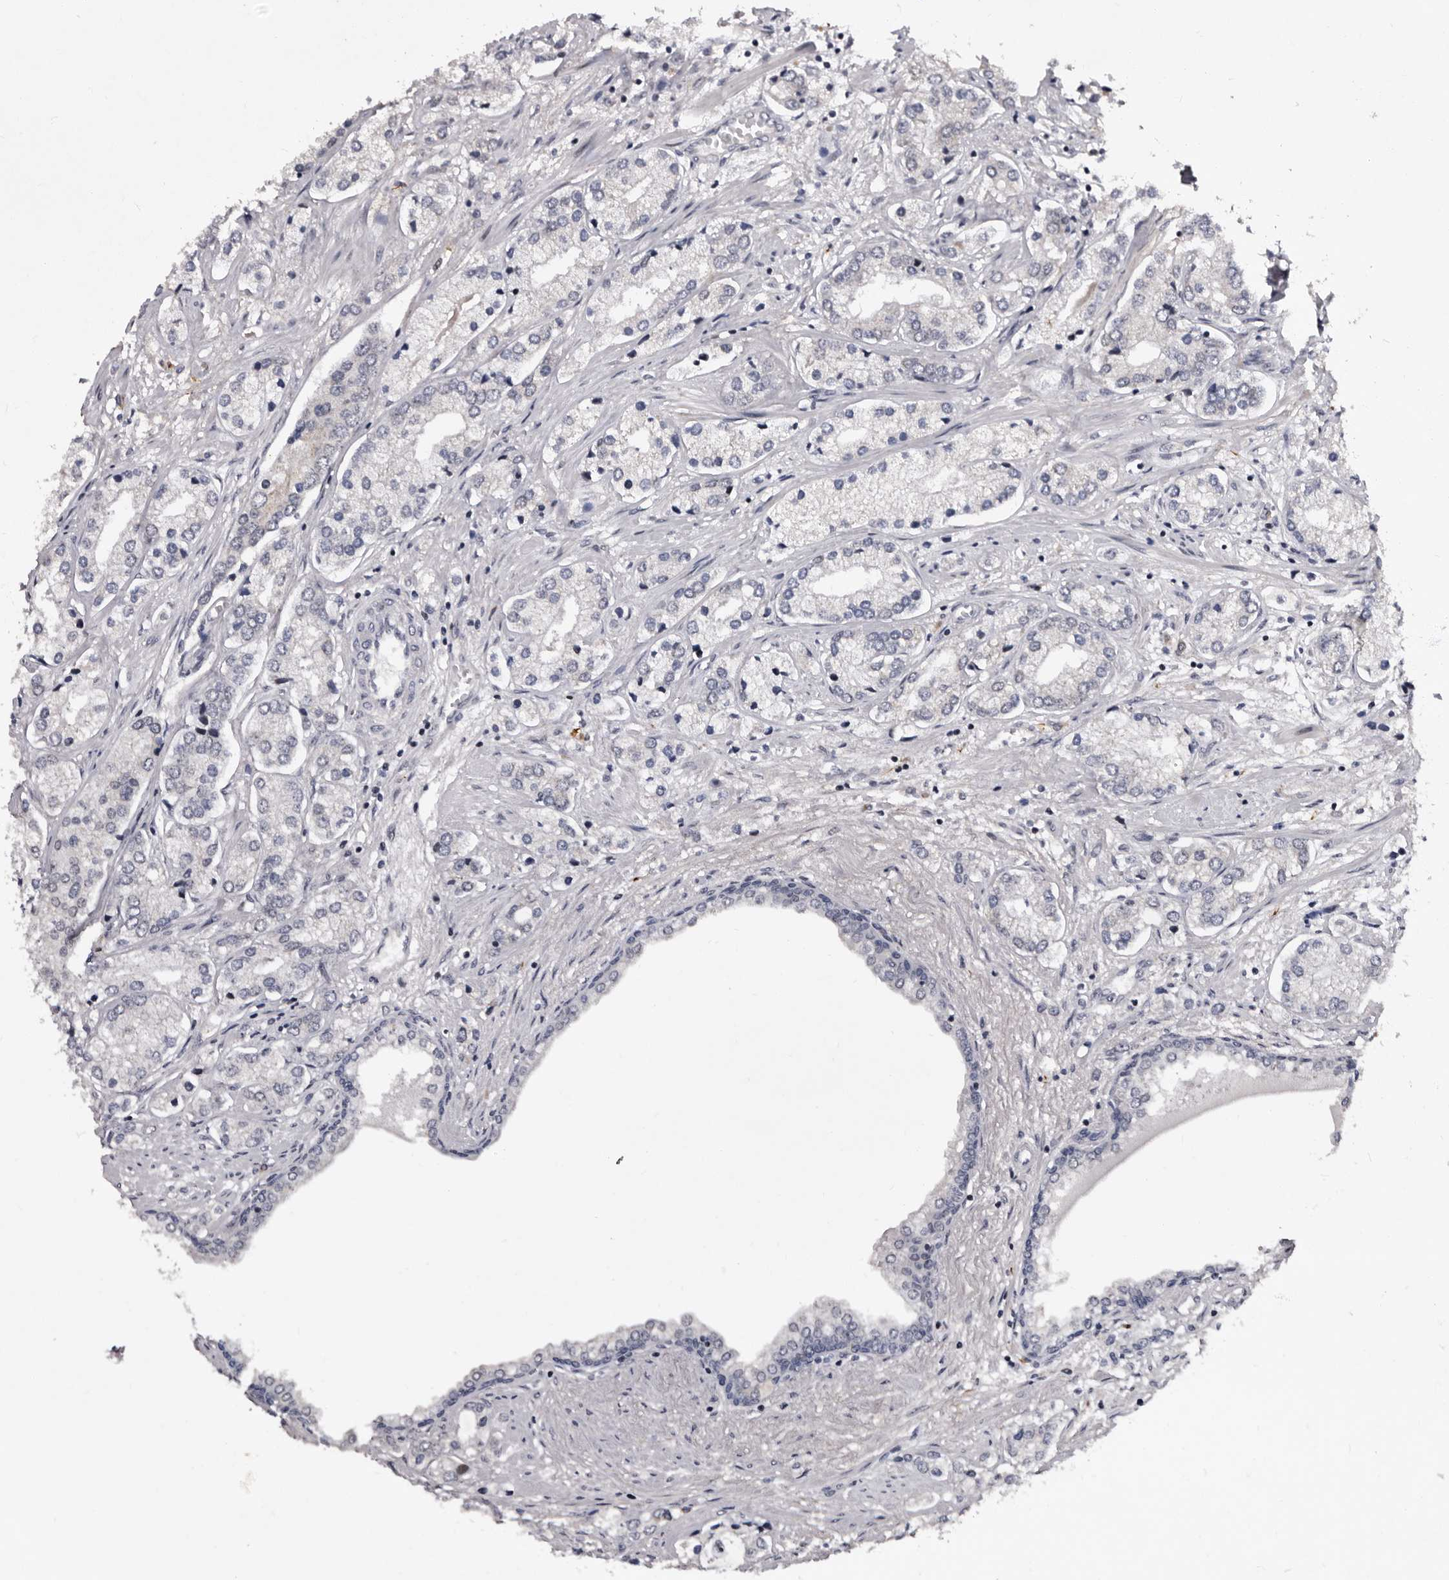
{"staining": {"intensity": "negative", "quantity": "none", "location": "none"}, "tissue": "prostate cancer", "cell_type": "Tumor cells", "image_type": "cancer", "snomed": [{"axis": "morphology", "description": "Adenocarcinoma, High grade"}, {"axis": "topography", "description": "Prostate"}], "caption": "The immunohistochemistry histopathology image has no significant expression in tumor cells of prostate cancer (adenocarcinoma (high-grade)) tissue. (DAB IHC with hematoxylin counter stain).", "gene": "TNKS", "patient": {"sex": "male", "age": 66}}